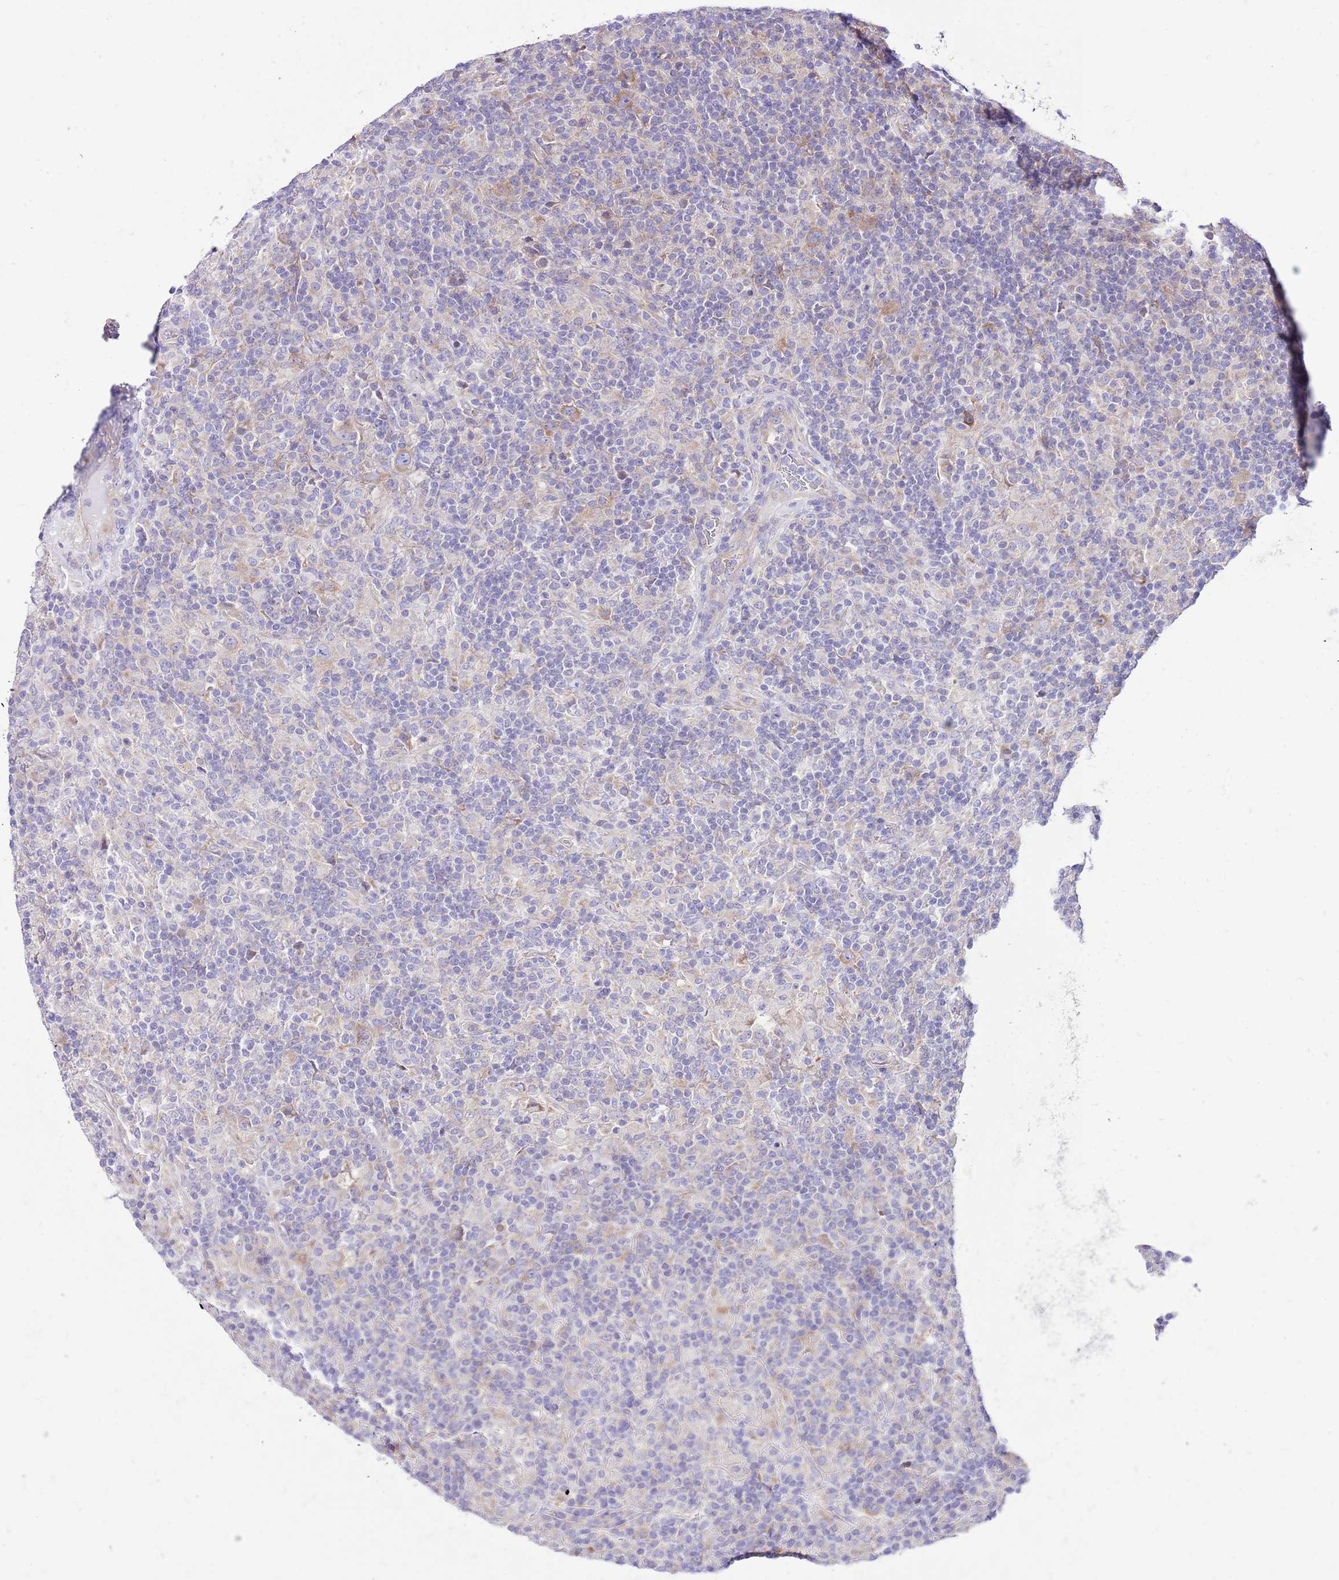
{"staining": {"intensity": "moderate", "quantity": "25%-75%", "location": "cytoplasmic/membranous"}, "tissue": "lymphoma", "cell_type": "Tumor cells", "image_type": "cancer", "snomed": [{"axis": "morphology", "description": "Hodgkin's disease, NOS"}, {"axis": "topography", "description": "Lymph node"}], "caption": "Brown immunohistochemical staining in lymphoma shows moderate cytoplasmic/membranous positivity in approximately 25%-75% of tumor cells.", "gene": "RPS10", "patient": {"sex": "male", "age": 70}}